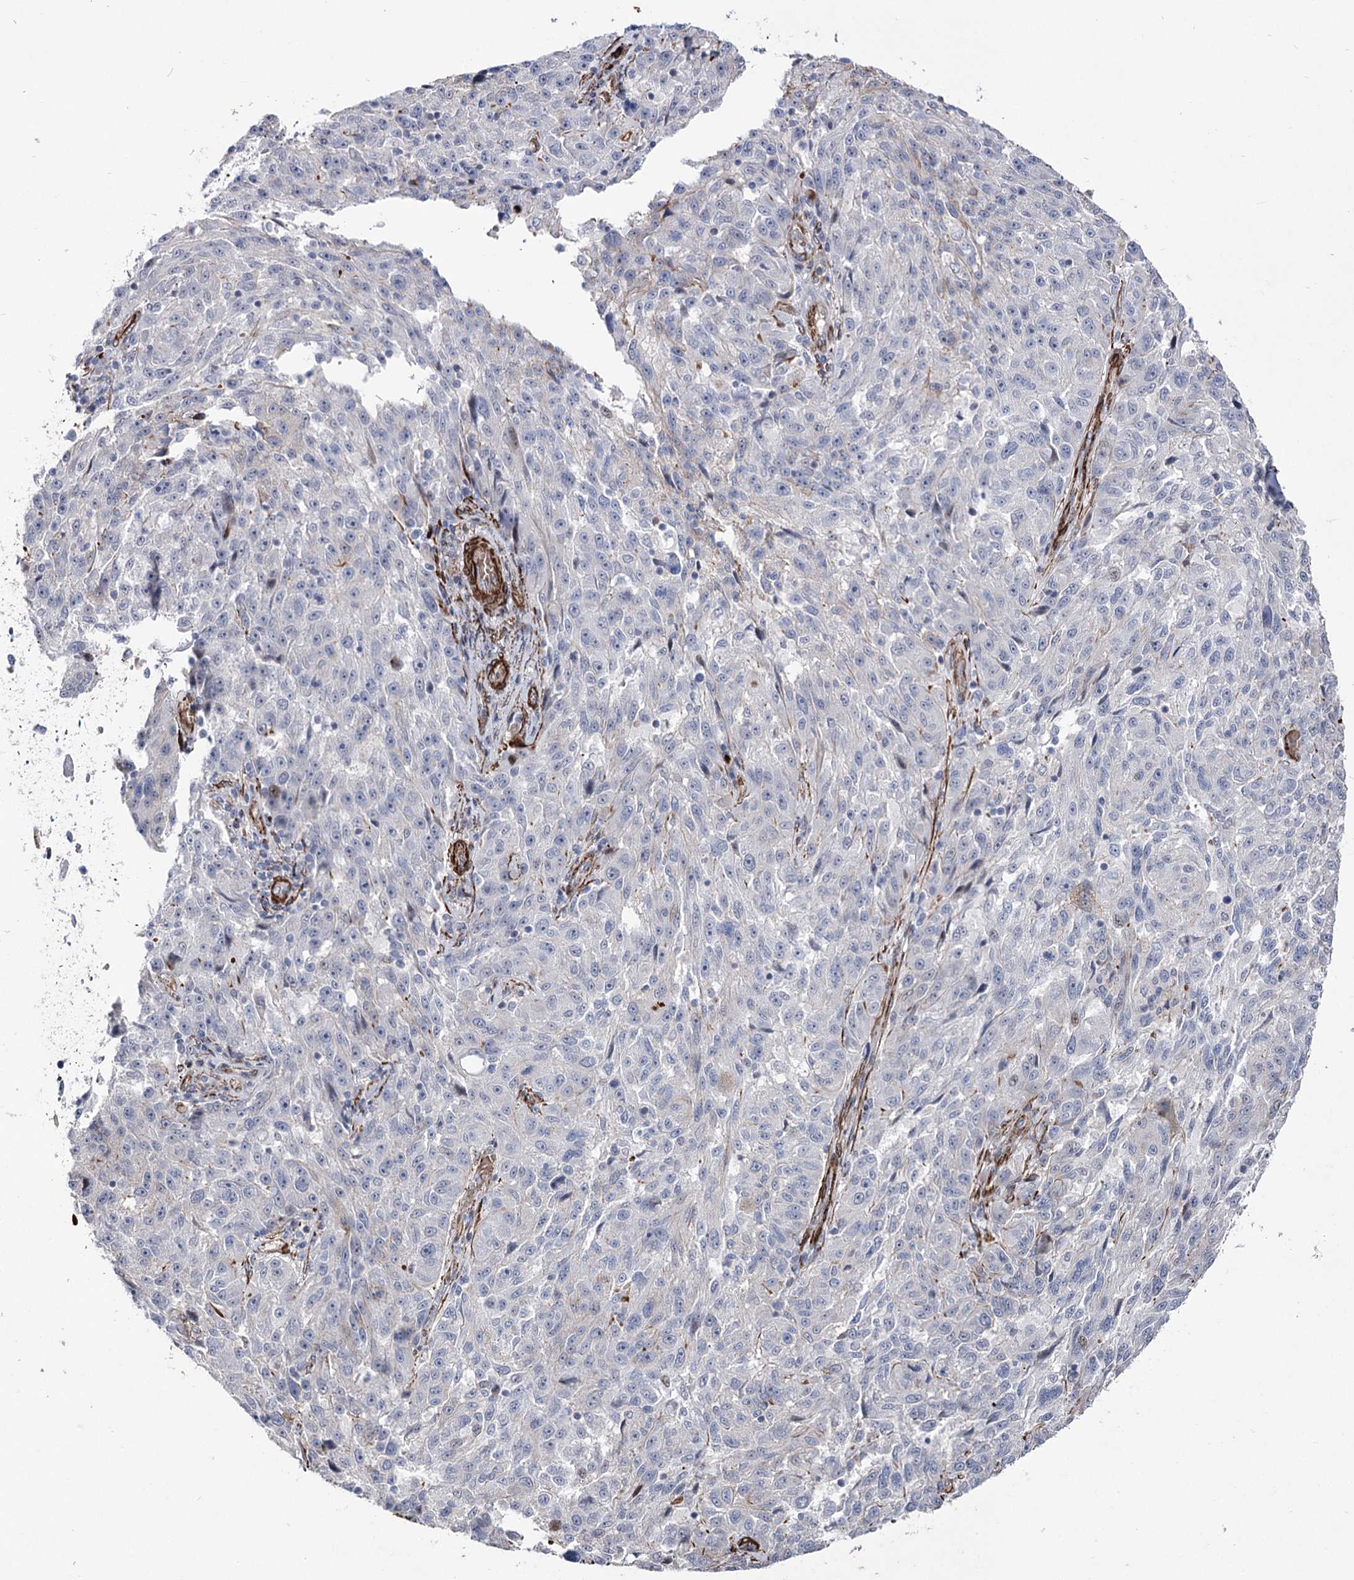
{"staining": {"intensity": "negative", "quantity": "none", "location": "none"}, "tissue": "melanoma", "cell_type": "Tumor cells", "image_type": "cancer", "snomed": [{"axis": "morphology", "description": "Malignant melanoma, NOS"}, {"axis": "topography", "description": "Skin"}], "caption": "Image shows no protein positivity in tumor cells of melanoma tissue.", "gene": "ARHGAP20", "patient": {"sex": "male", "age": 53}}